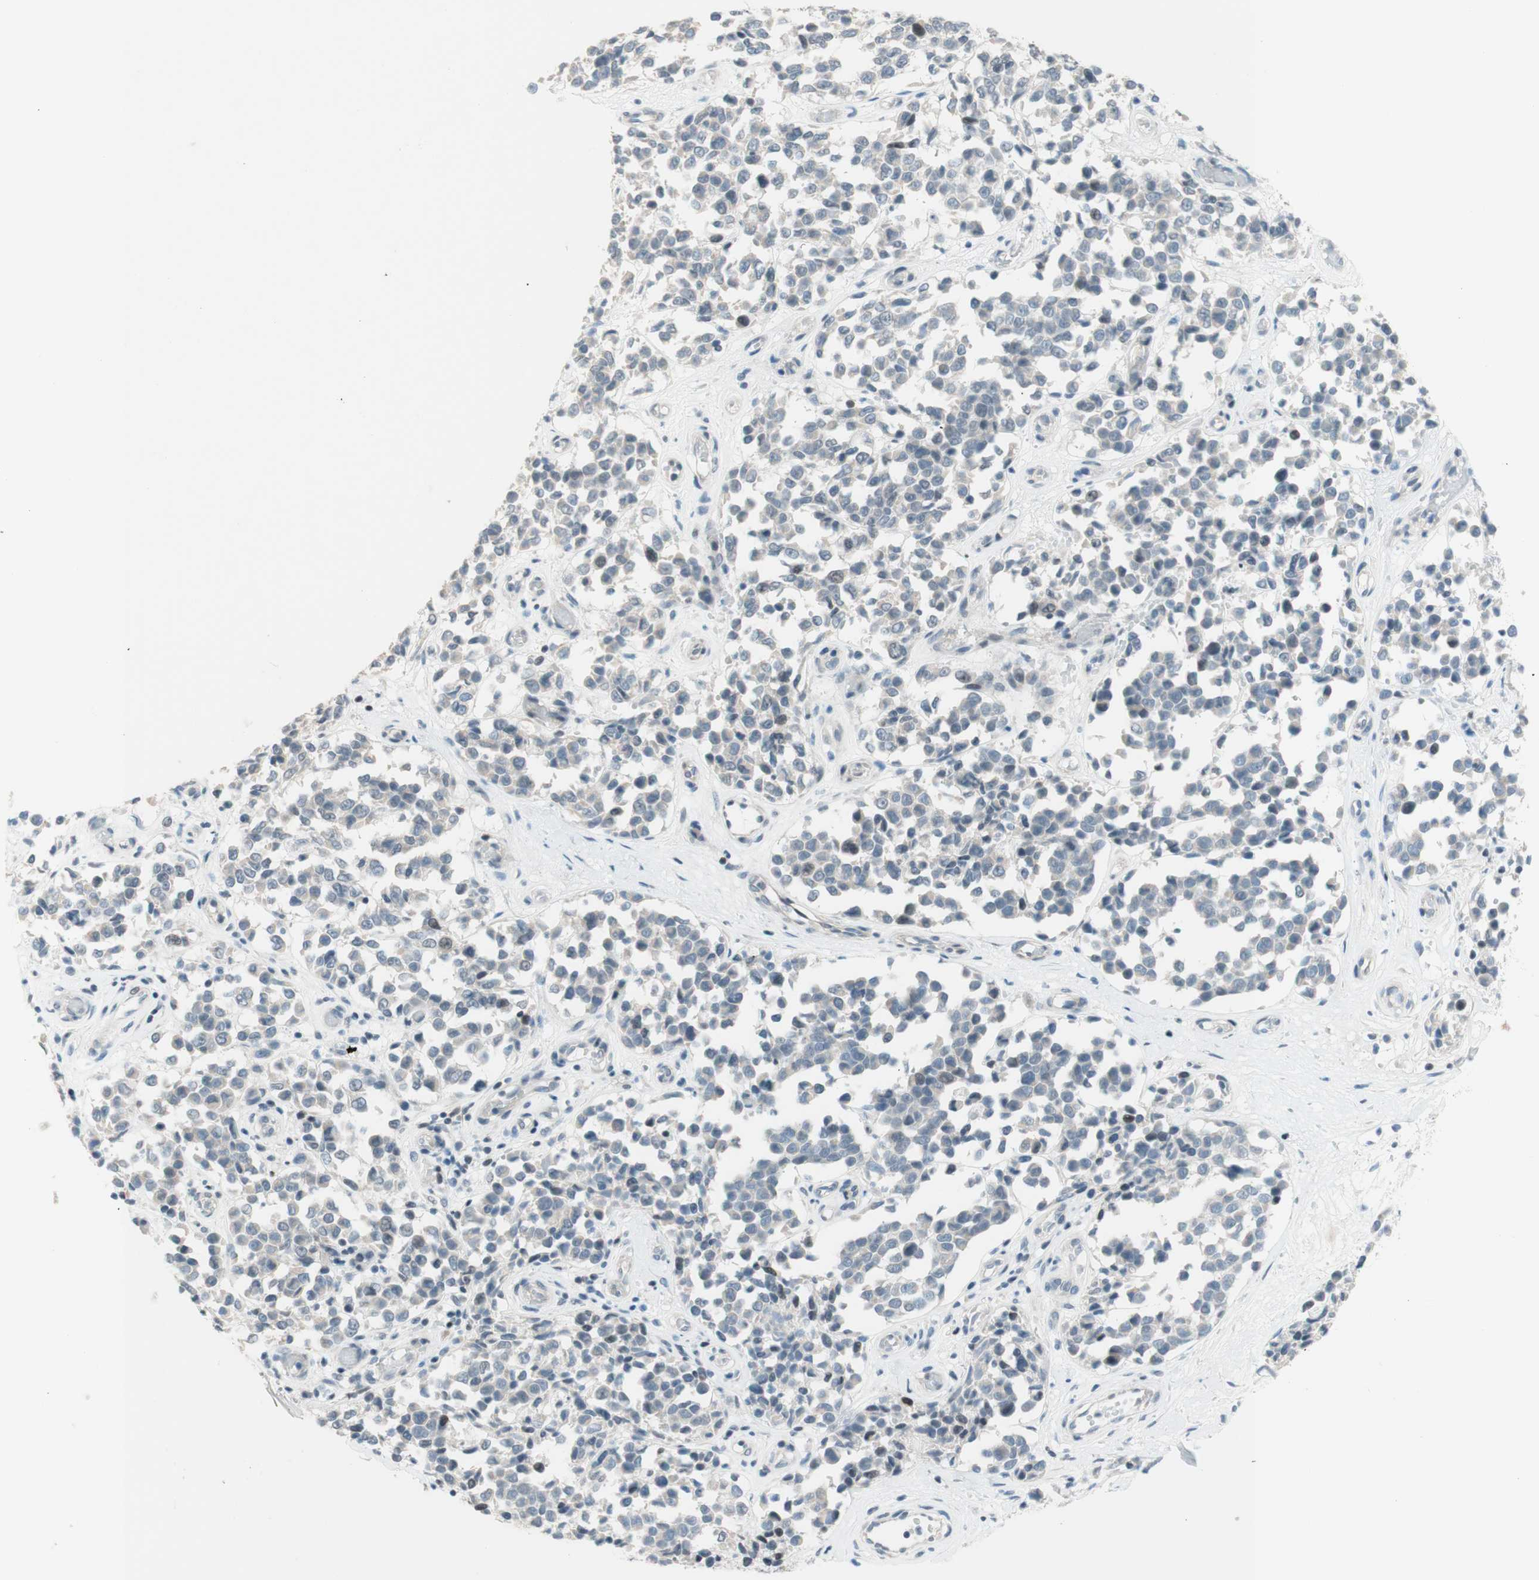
{"staining": {"intensity": "negative", "quantity": "none", "location": "none"}, "tissue": "melanoma", "cell_type": "Tumor cells", "image_type": "cancer", "snomed": [{"axis": "morphology", "description": "Malignant melanoma, NOS"}, {"axis": "topography", "description": "Skin"}], "caption": "Photomicrograph shows no protein expression in tumor cells of malignant melanoma tissue. (DAB IHC with hematoxylin counter stain).", "gene": "JPH1", "patient": {"sex": "female", "age": 64}}